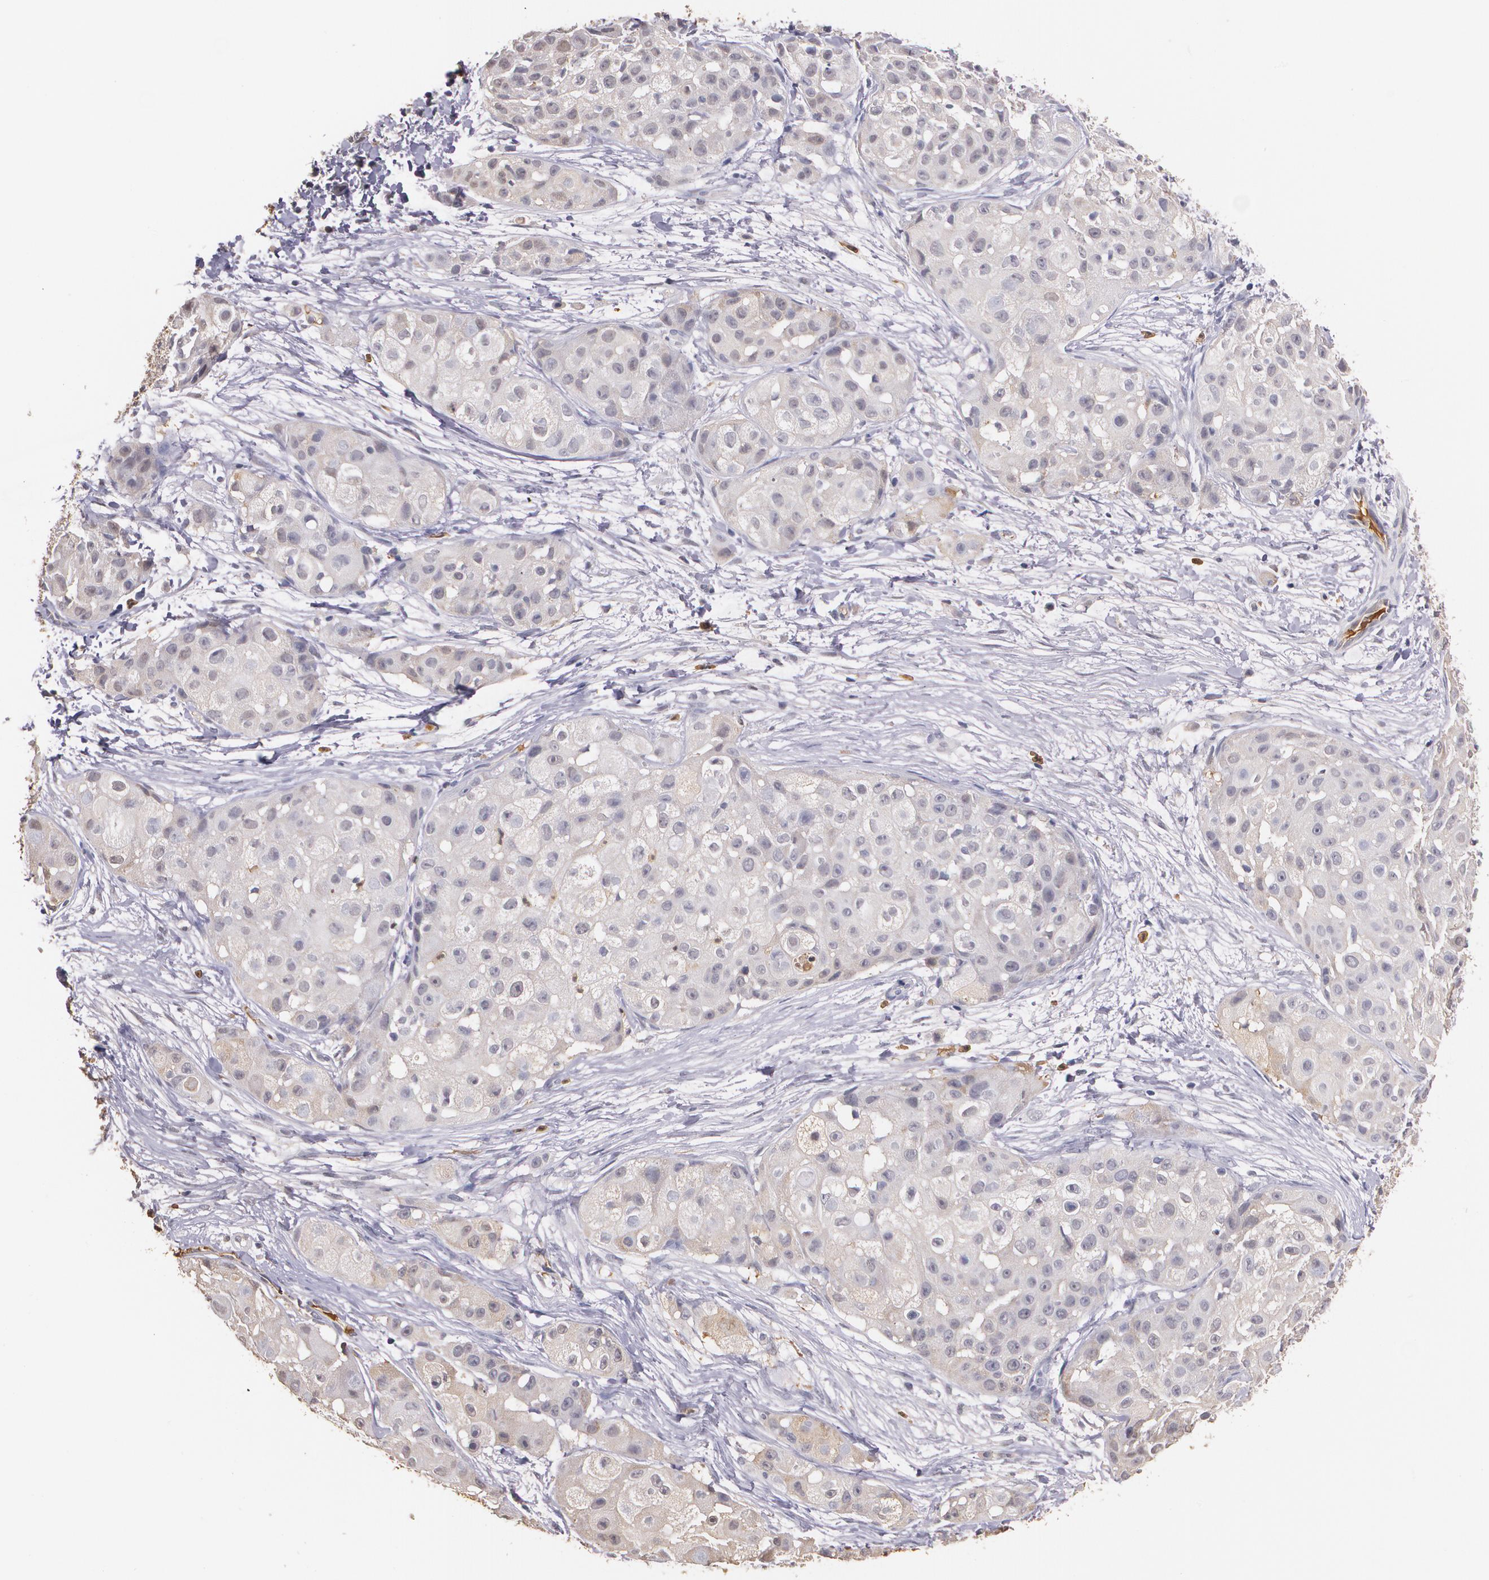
{"staining": {"intensity": "weak", "quantity": "<25%", "location": "cytoplasmic/membranous"}, "tissue": "skin cancer", "cell_type": "Tumor cells", "image_type": "cancer", "snomed": [{"axis": "morphology", "description": "Squamous cell carcinoma, NOS"}, {"axis": "topography", "description": "Skin"}], "caption": "An immunohistochemistry (IHC) micrograph of skin cancer (squamous cell carcinoma) is shown. There is no staining in tumor cells of skin cancer (squamous cell carcinoma). (DAB (3,3'-diaminobenzidine) IHC with hematoxylin counter stain).", "gene": "PTS", "patient": {"sex": "female", "age": 57}}